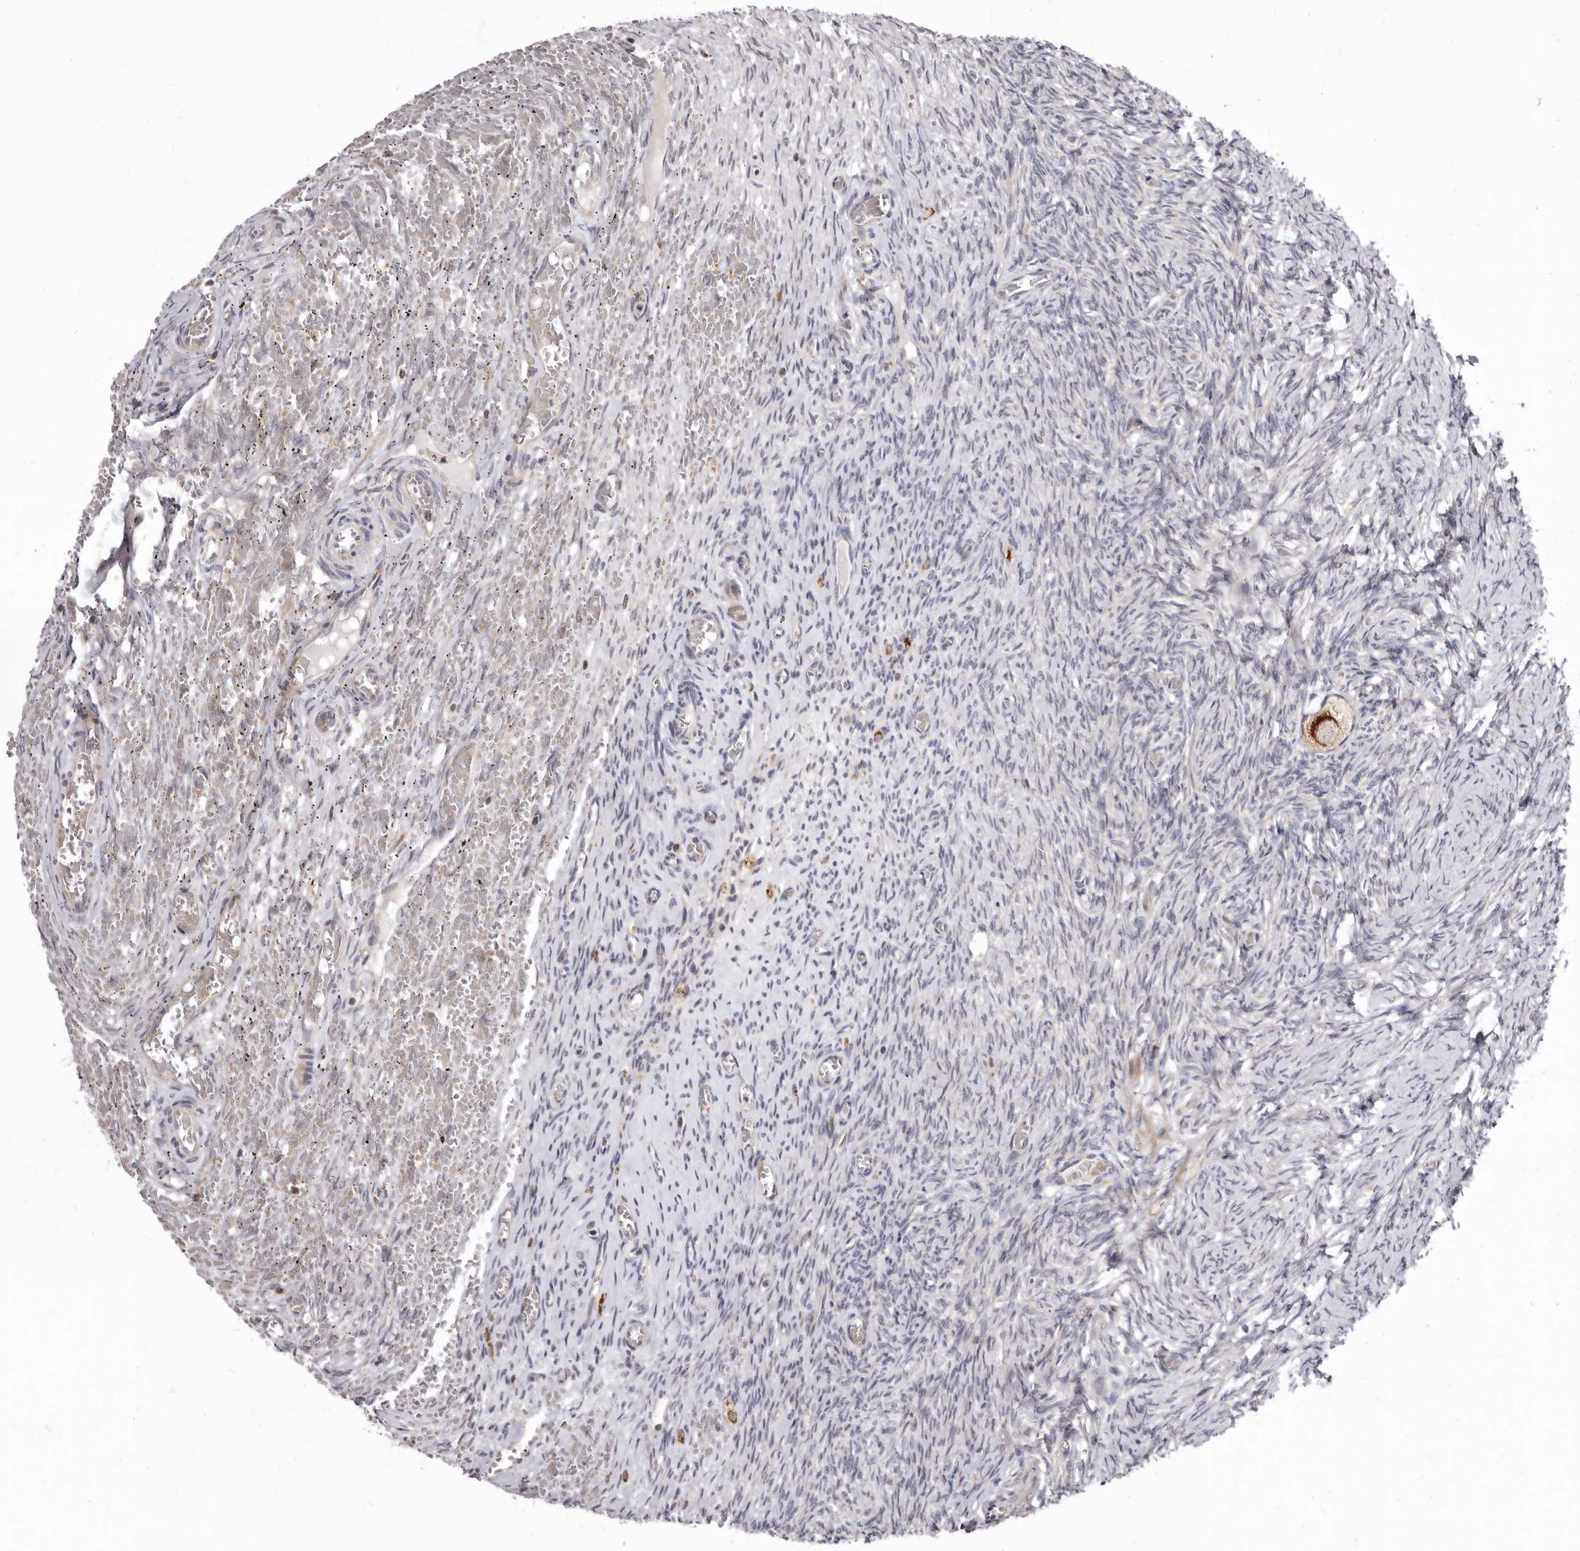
{"staining": {"intensity": "strong", "quantity": ">75%", "location": "cytoplasmic/membranous"}, "tissue": "ovary", "cell_type": "Follicle cells", "image_type": "normal", "snomed": [{"axis": "morphology", "description": "Adenocarcinoma, NOS"}, {"axis": "topography", "description": "Endometrium"}], "caption": "Protein staining by IHC shows strong cytoplasmic/membranous expression in approximately >75% of follicle cells in normal ovary.", "gene": "SMC4", "patient": {"sex": "female", "age": 32}}